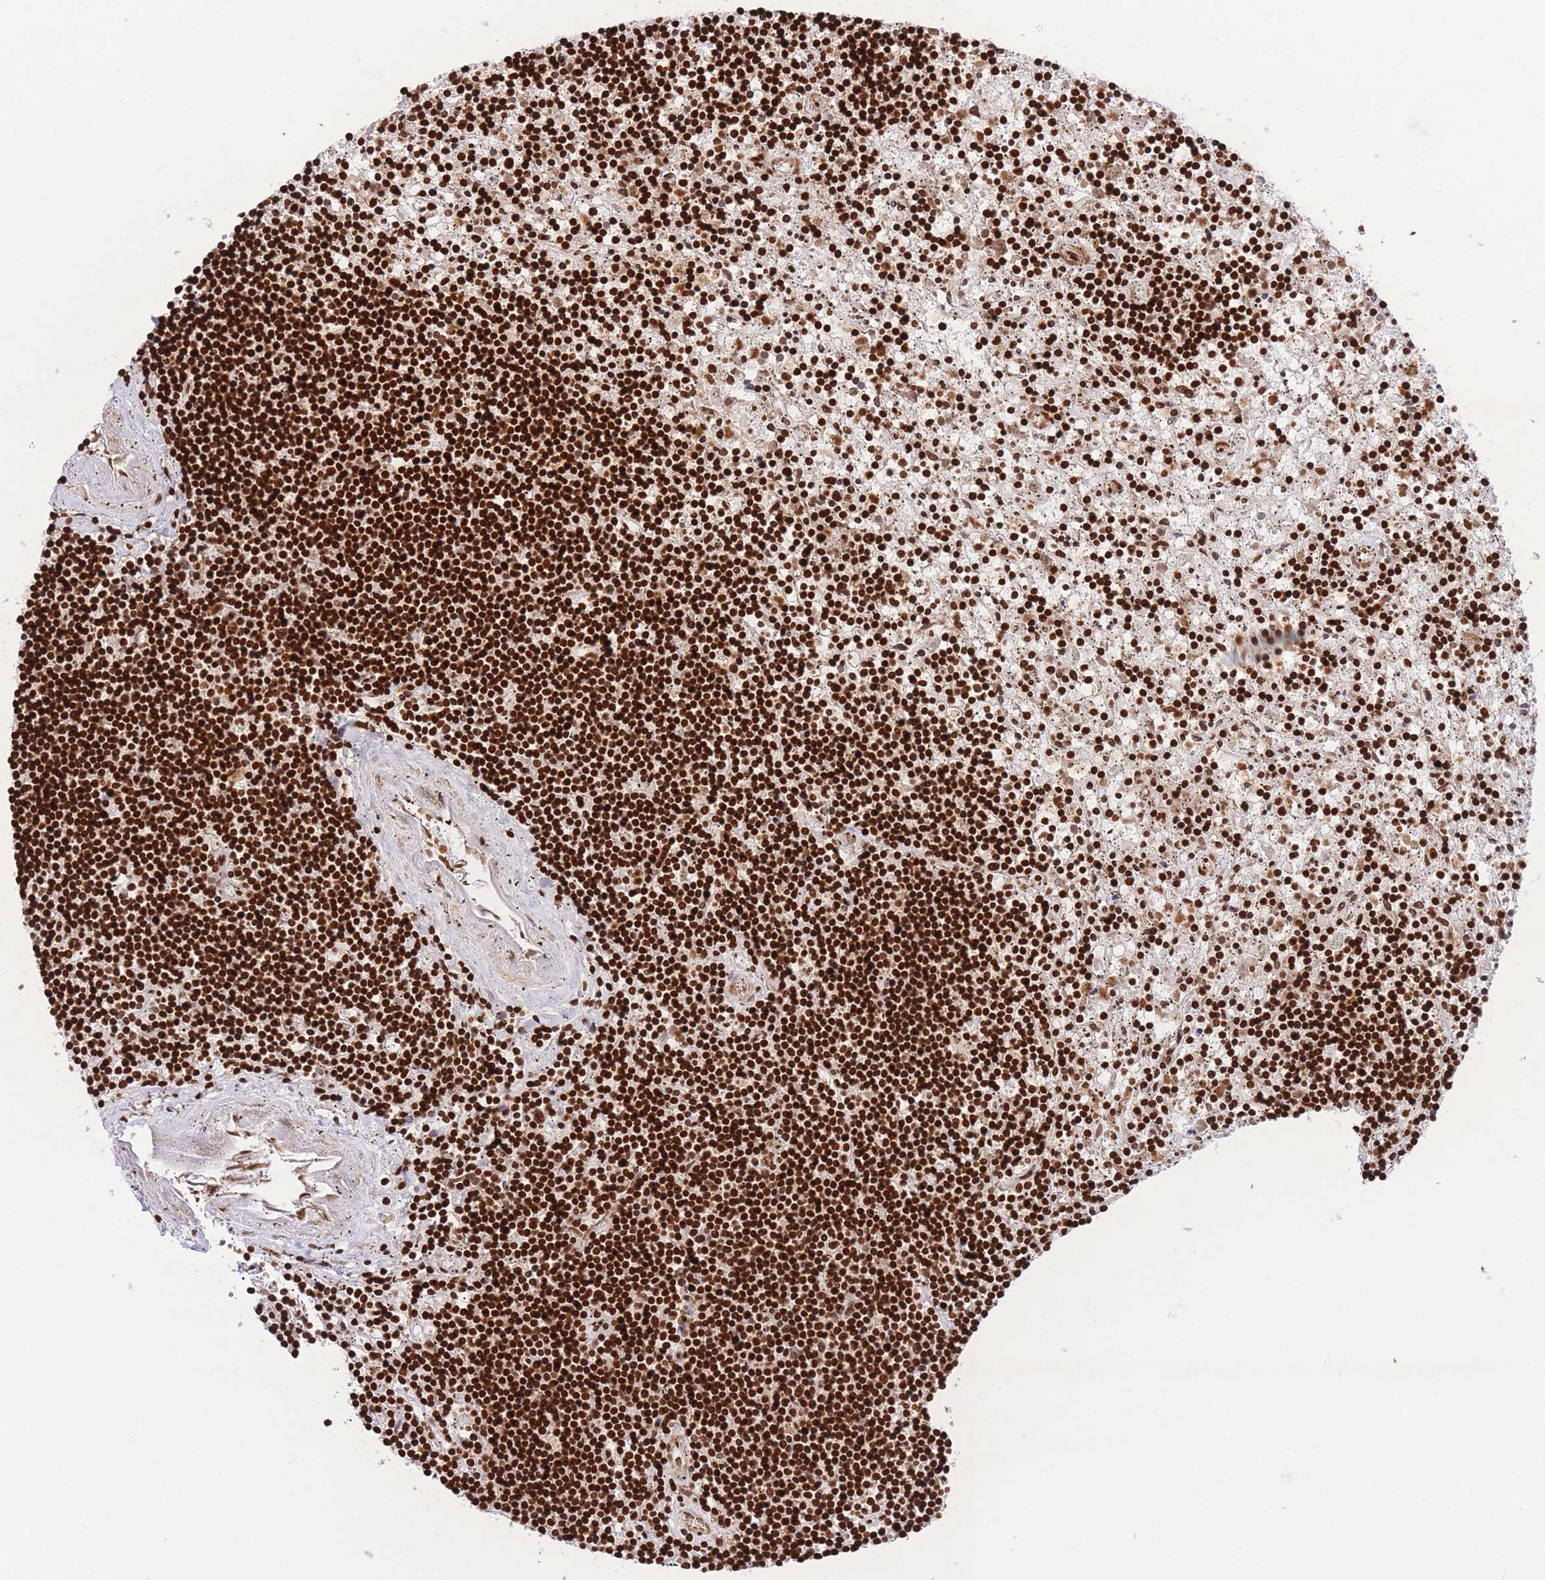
{"staining": {"intensity": "strong", "quantity": ">75%", "location": "nuclear"}, "tissue": "lymphoma", "cell_type": "Tumor cells", "image_type": "cancer", "snomed": [{"axis": "morphology", "description": "Malignant lymphoma, non-Hodgkin's type, Low grade"}, {"axis": "topography", "description": "Spleen"}], "caption": "Low-grade malignant lymphoma, non-Hodgkin's type stained with DAB (3,3'-diaminobenzidine) immunohistochemistry demonstrates high levels of strong nuclear staining in about >75% of tumor cells.", "gene": "H2BC11", "patient": {"sex": "male", "age": 76}}